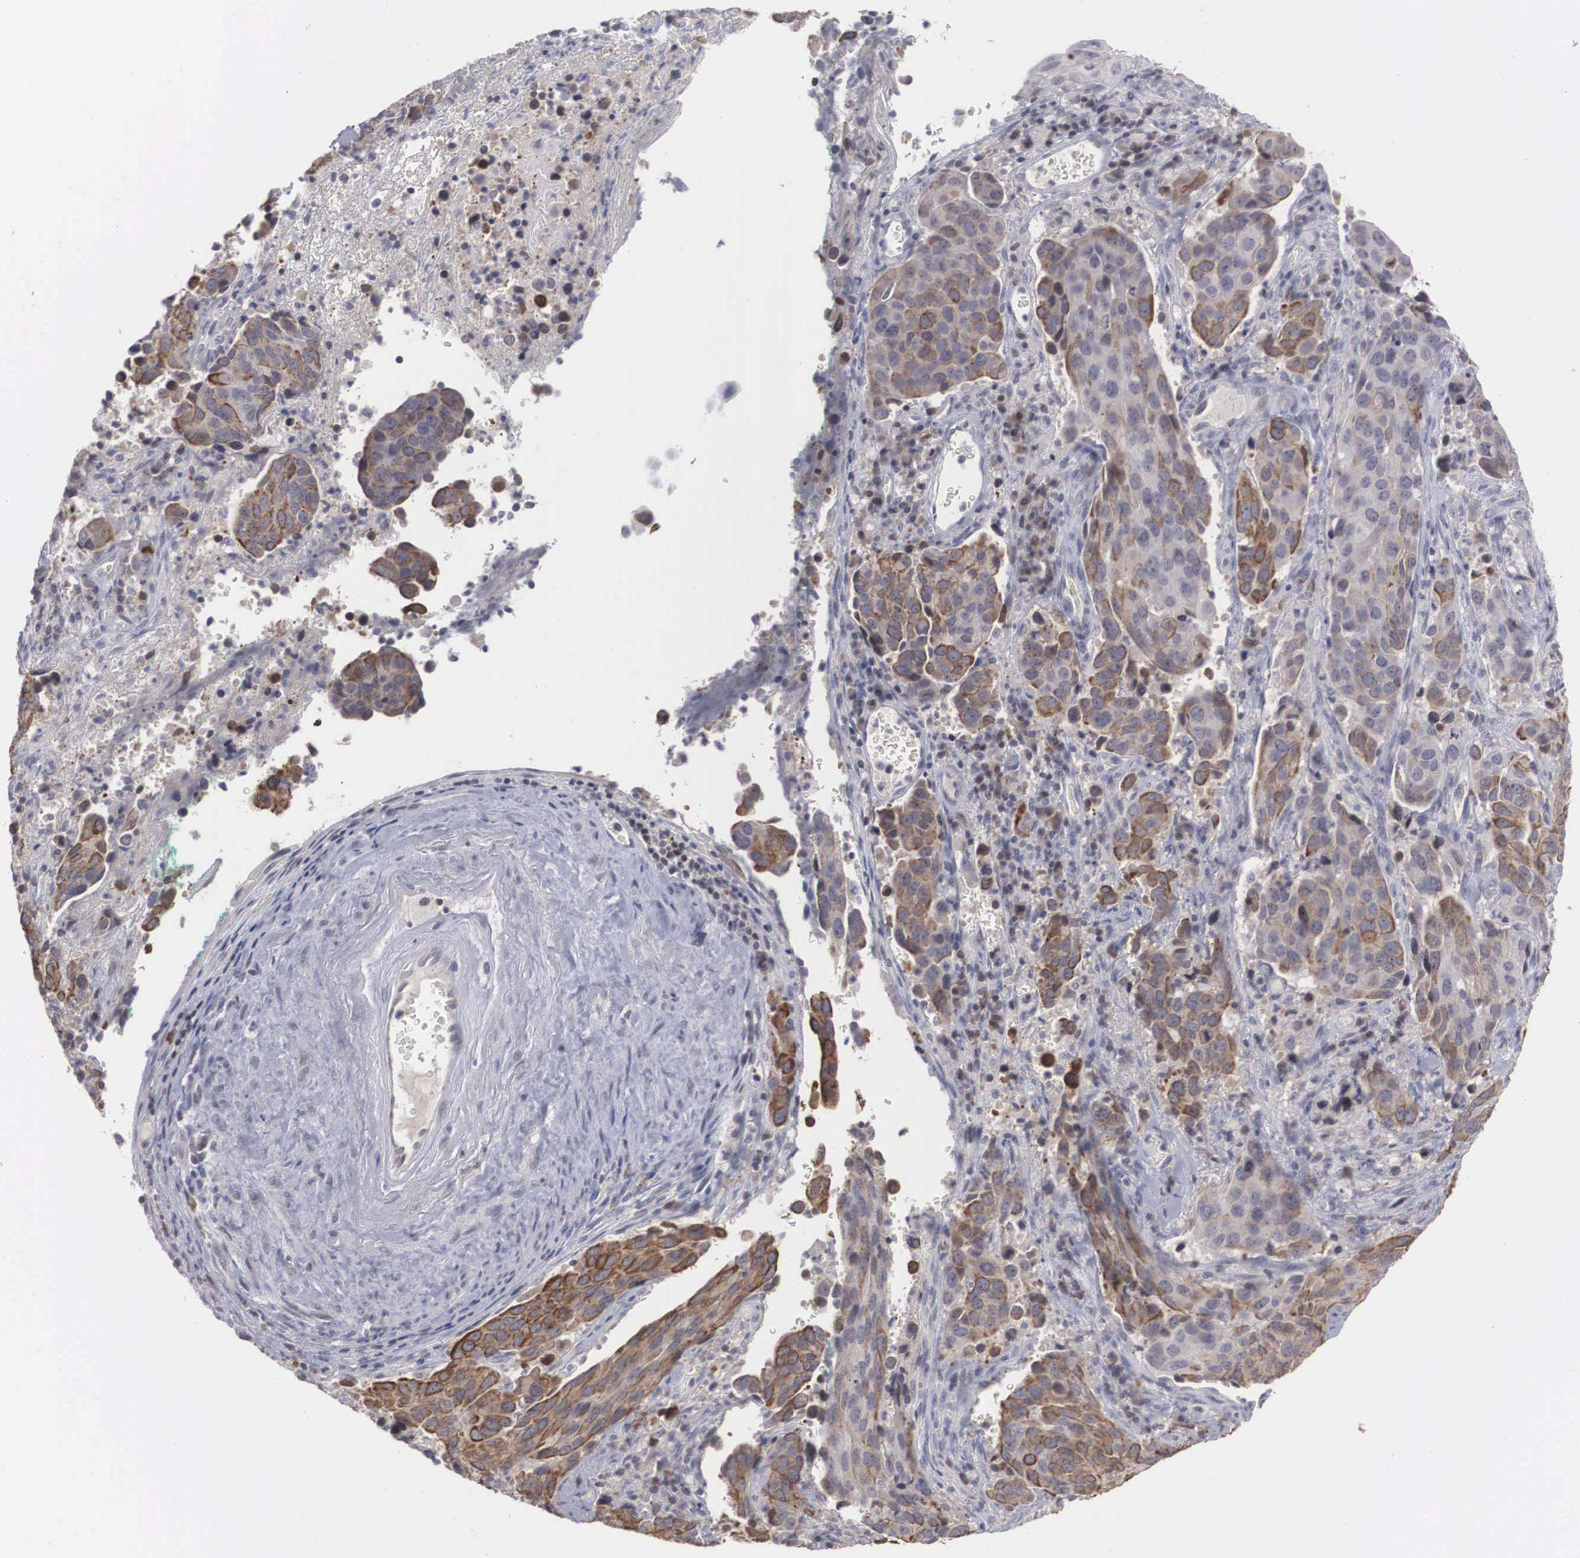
{"staining": {"intensity": "strong", "quantity": "25%-75%", "location": "cytoplasmic/membranous"}, "tissue": "cervical cancer", "cell_type": "Tumor cells", "image_type": "cancer", "snomed": [{"axis": "morphology", "description": "Squamous cell carcinoma, NOS"}, {"axis": "topography", "description": "Cervix"}], "caption": "IHC of squamous cell carcinoma (cervical) demonstrates high levels of strong cytoplasmic/membranous expression in about 25%-75% of tumor cells.", "gene": "WDR89", "patient": {"sex": "female", "age": 54}}